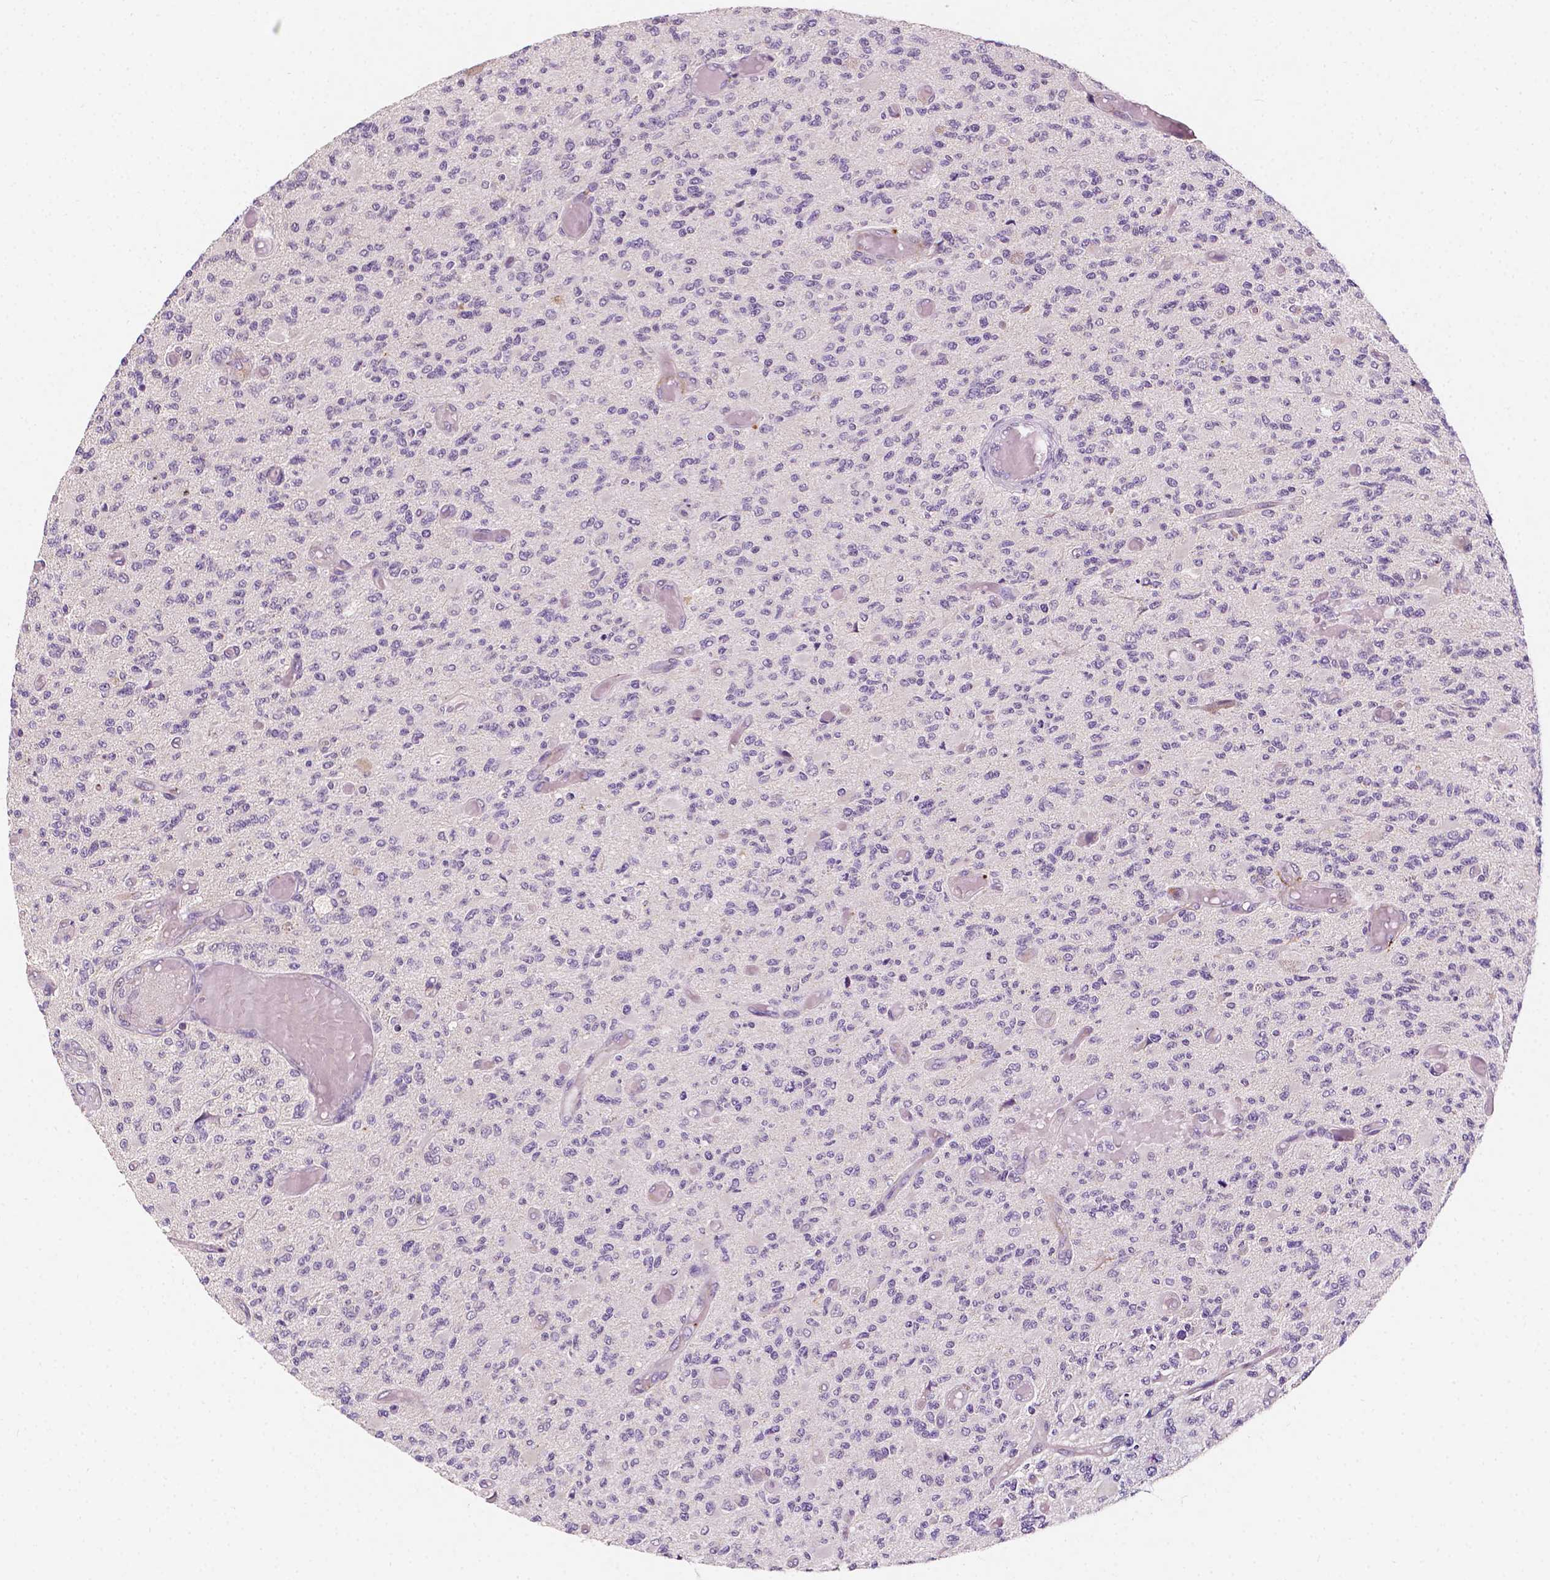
{"staining": {"intensity": "negative", "quantity": "none", "location": "none"}, "tissue": "glioma", "cell_type": "Tumor cells", "image_type": "cancer", "snomed": [{"axis": "morphology", "description": "Glioma, malignant, High grade"}, {"axis": "topography", "description": "Brain"}], "caption": "The immunohistochemistry (IHC) image has no significant positivity in tumor cells of high-grade glioma (malignant) tissue. (Immunohistochemistry, brightfield microscopy, high magnification).", "gene": "SIRT2", "patient": {"sex": "female", "age": 63}}